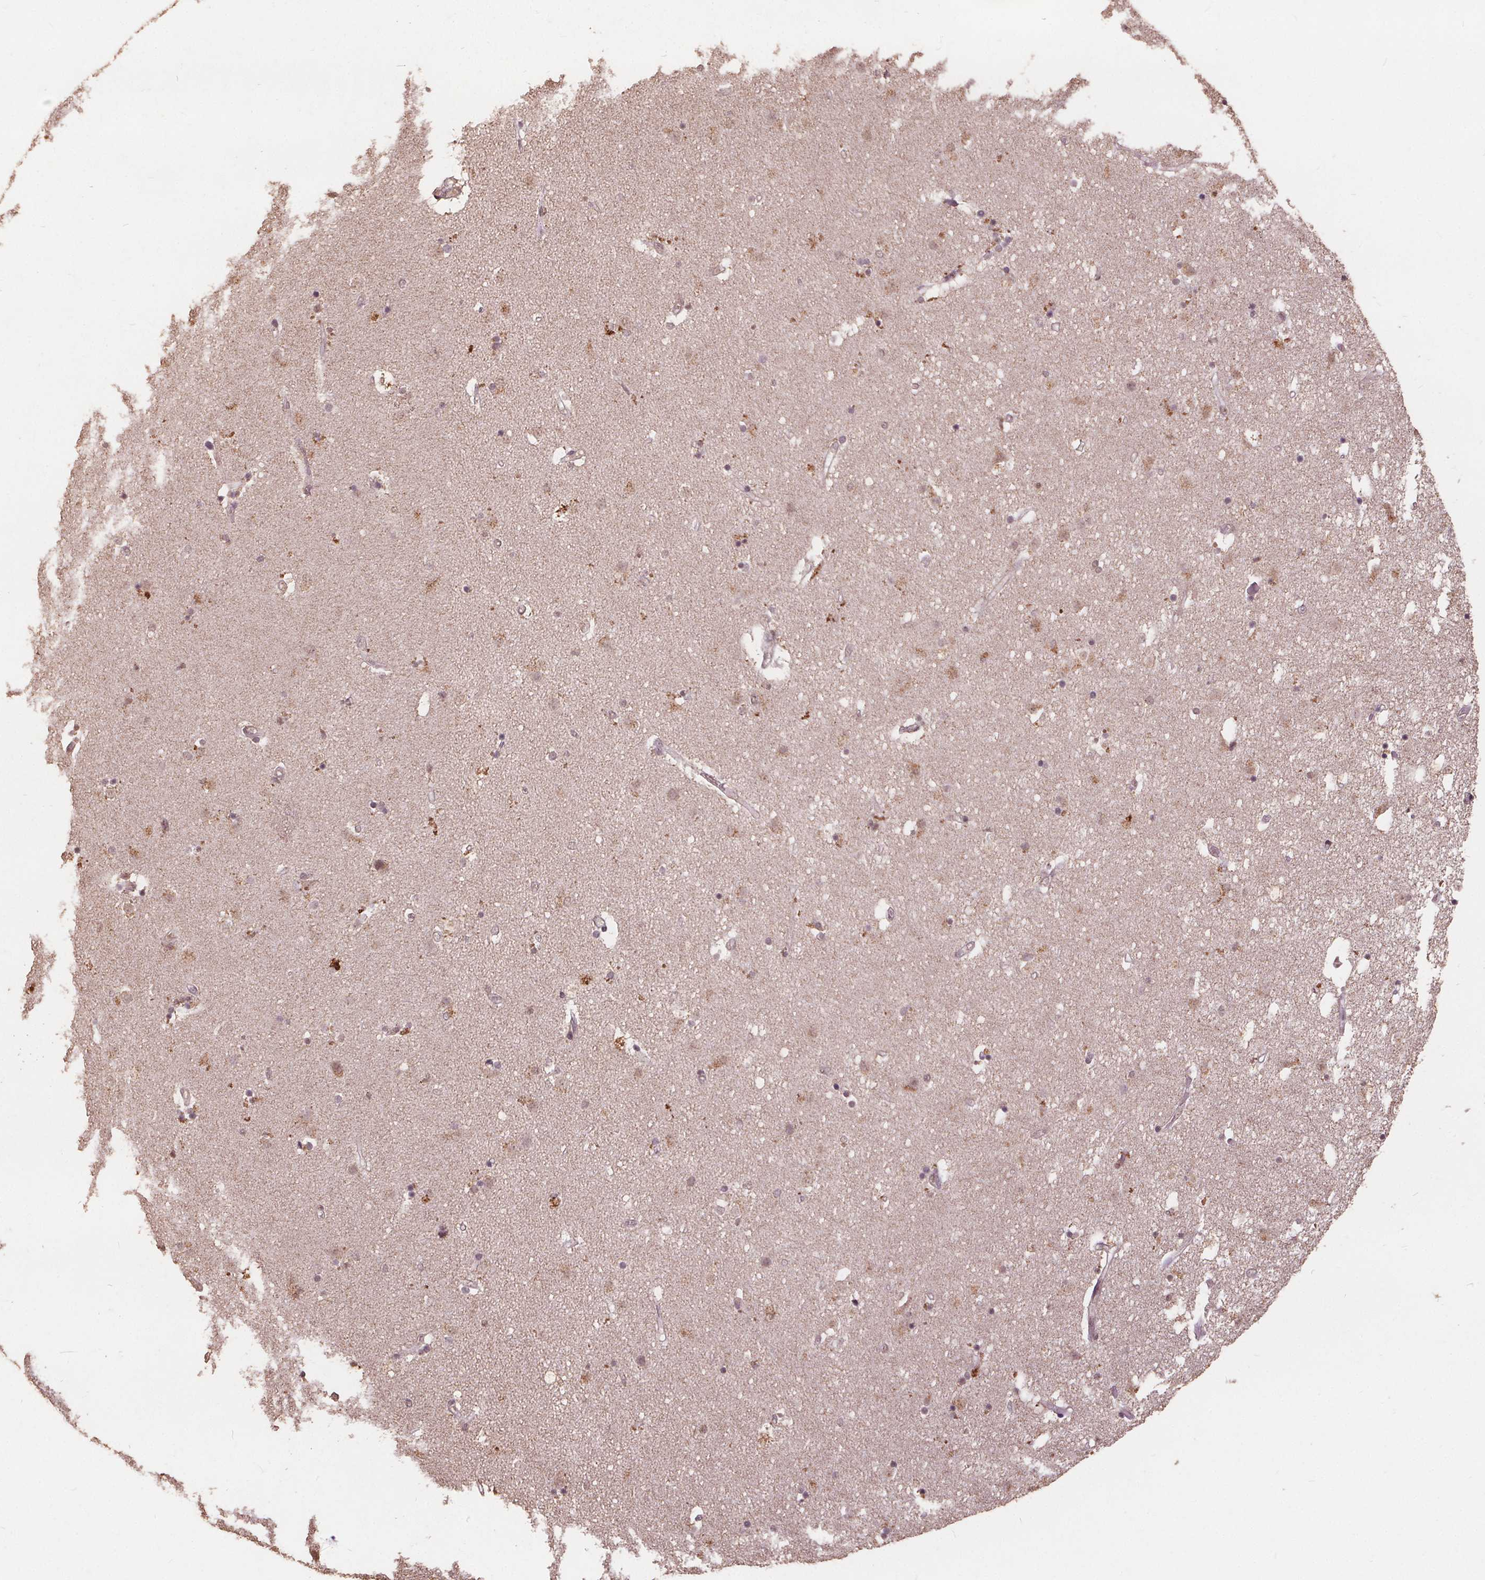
{"staining": {"intensity": "weak", "quantity": "<25%", "location": "nuclear"}, "tissue": "caudate", "cell_type": "Glial cells", "image_type": "normal", "snomed": [{"axis": "morphology", "description": "Normal tissue, NOS"}, {"axis": "topography", "description": "Lateral ventricle wall"}], "caption": "IHC histopathology image of benign caudate: caudate stained with DAB reveals no significant protein positivity in glial cells. Nuclei are stained in blue.", "gene": "DSG3", "patient": {"sex": "female", "age": 71}}